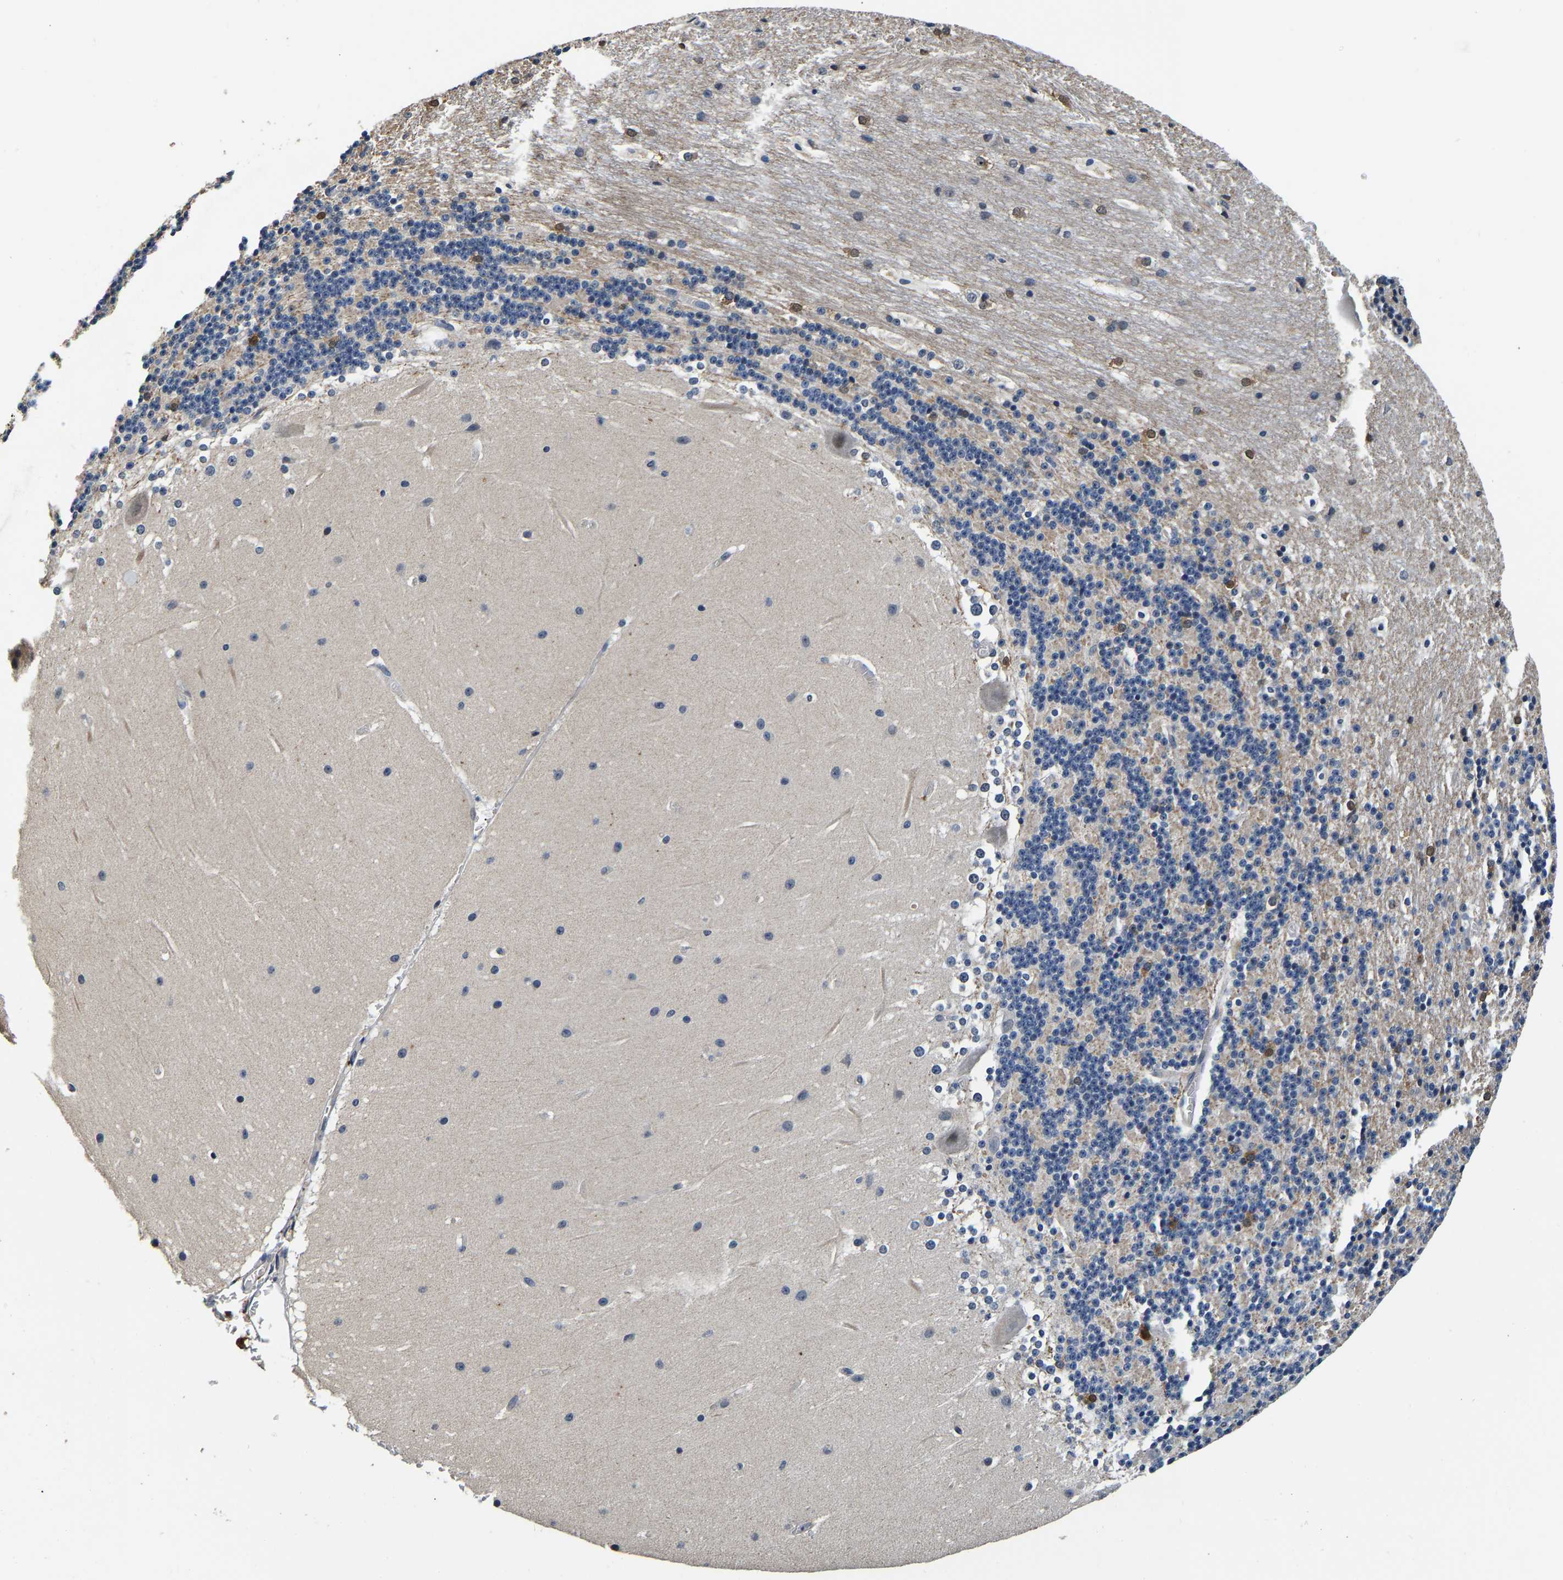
{"staining": {"intensity": "negative", "quantity": "none", "location": "none"}, "tissue": "cerebellum", "cell_type": "Cells in granular layer", "image_type": "normal", "snomed": [{"axis": "morphology", "description": "Normal tissue, NOS"}, {"axis": "topography", "description": "Cerebellum"}], "caption": "Immunohistochemistry (IHC) of normal cerebellum demonstrates no staining in cells in granular layer. (DAB (3,3'-diaminobenzidine) immunohistochemistry visualized using brightfield microscopy, high magnification).", "gene": "RUVBL1", "patient": {"sex": "female", "age": 19}}